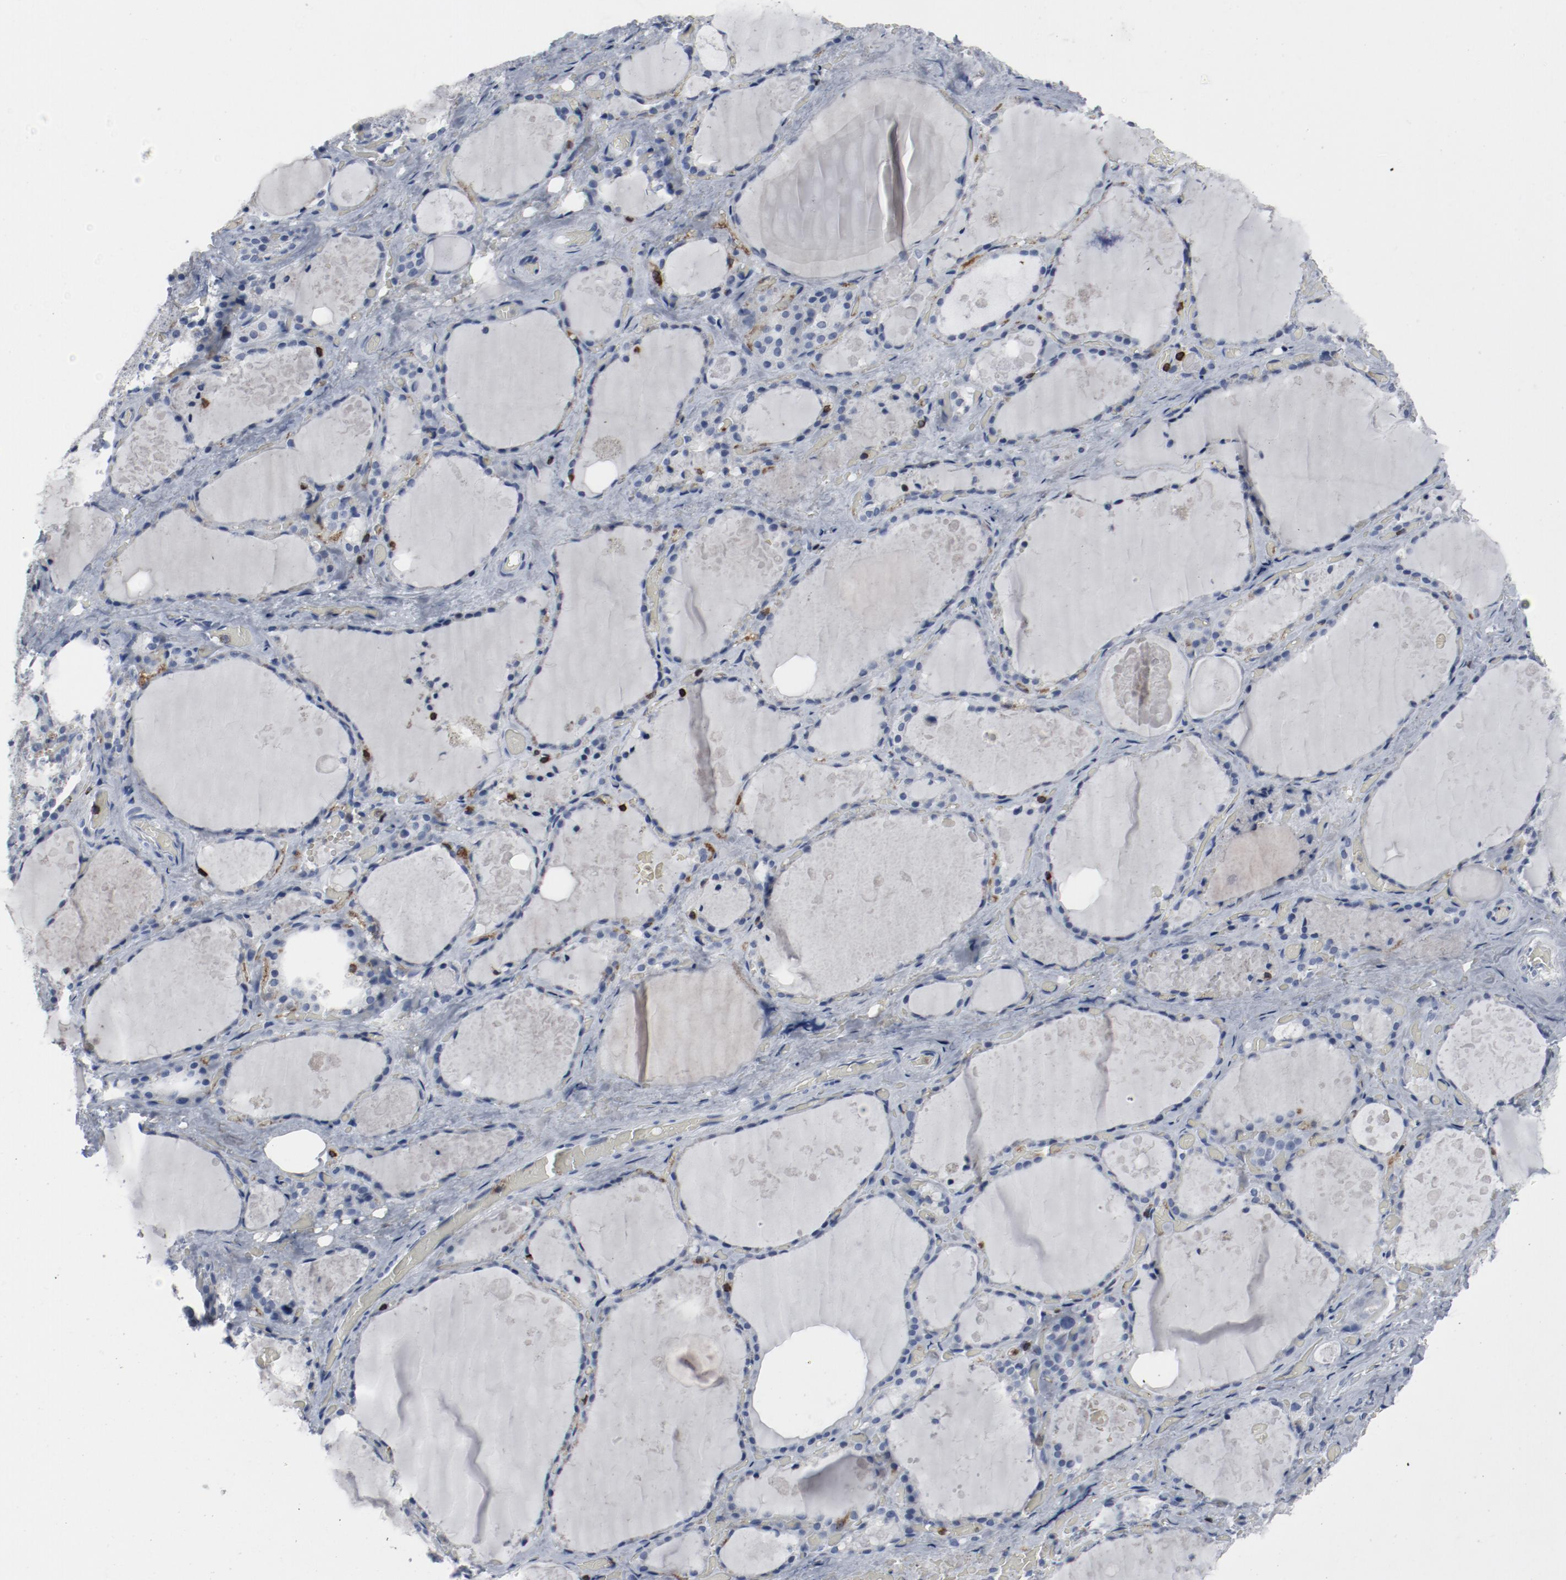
{"staining": {"intensity": "negative", "quantity": "none", "location": "none"}, "tissue": "thyroid gland", "cell_type": "Glandular cells", "image_type": "normal", "snomed": [{"axis": "morphology", "description": "Normal tissue, NOS"}, {"axis": "topography", "description": "Thyroid gland"}], "caption": "Thyroid gland stained for a protein using immunohistochemistry (IHC) demonstrates no expression glandular cells.", "gene": "LCP2", "patient": {"sex": "male", "age": 61}}